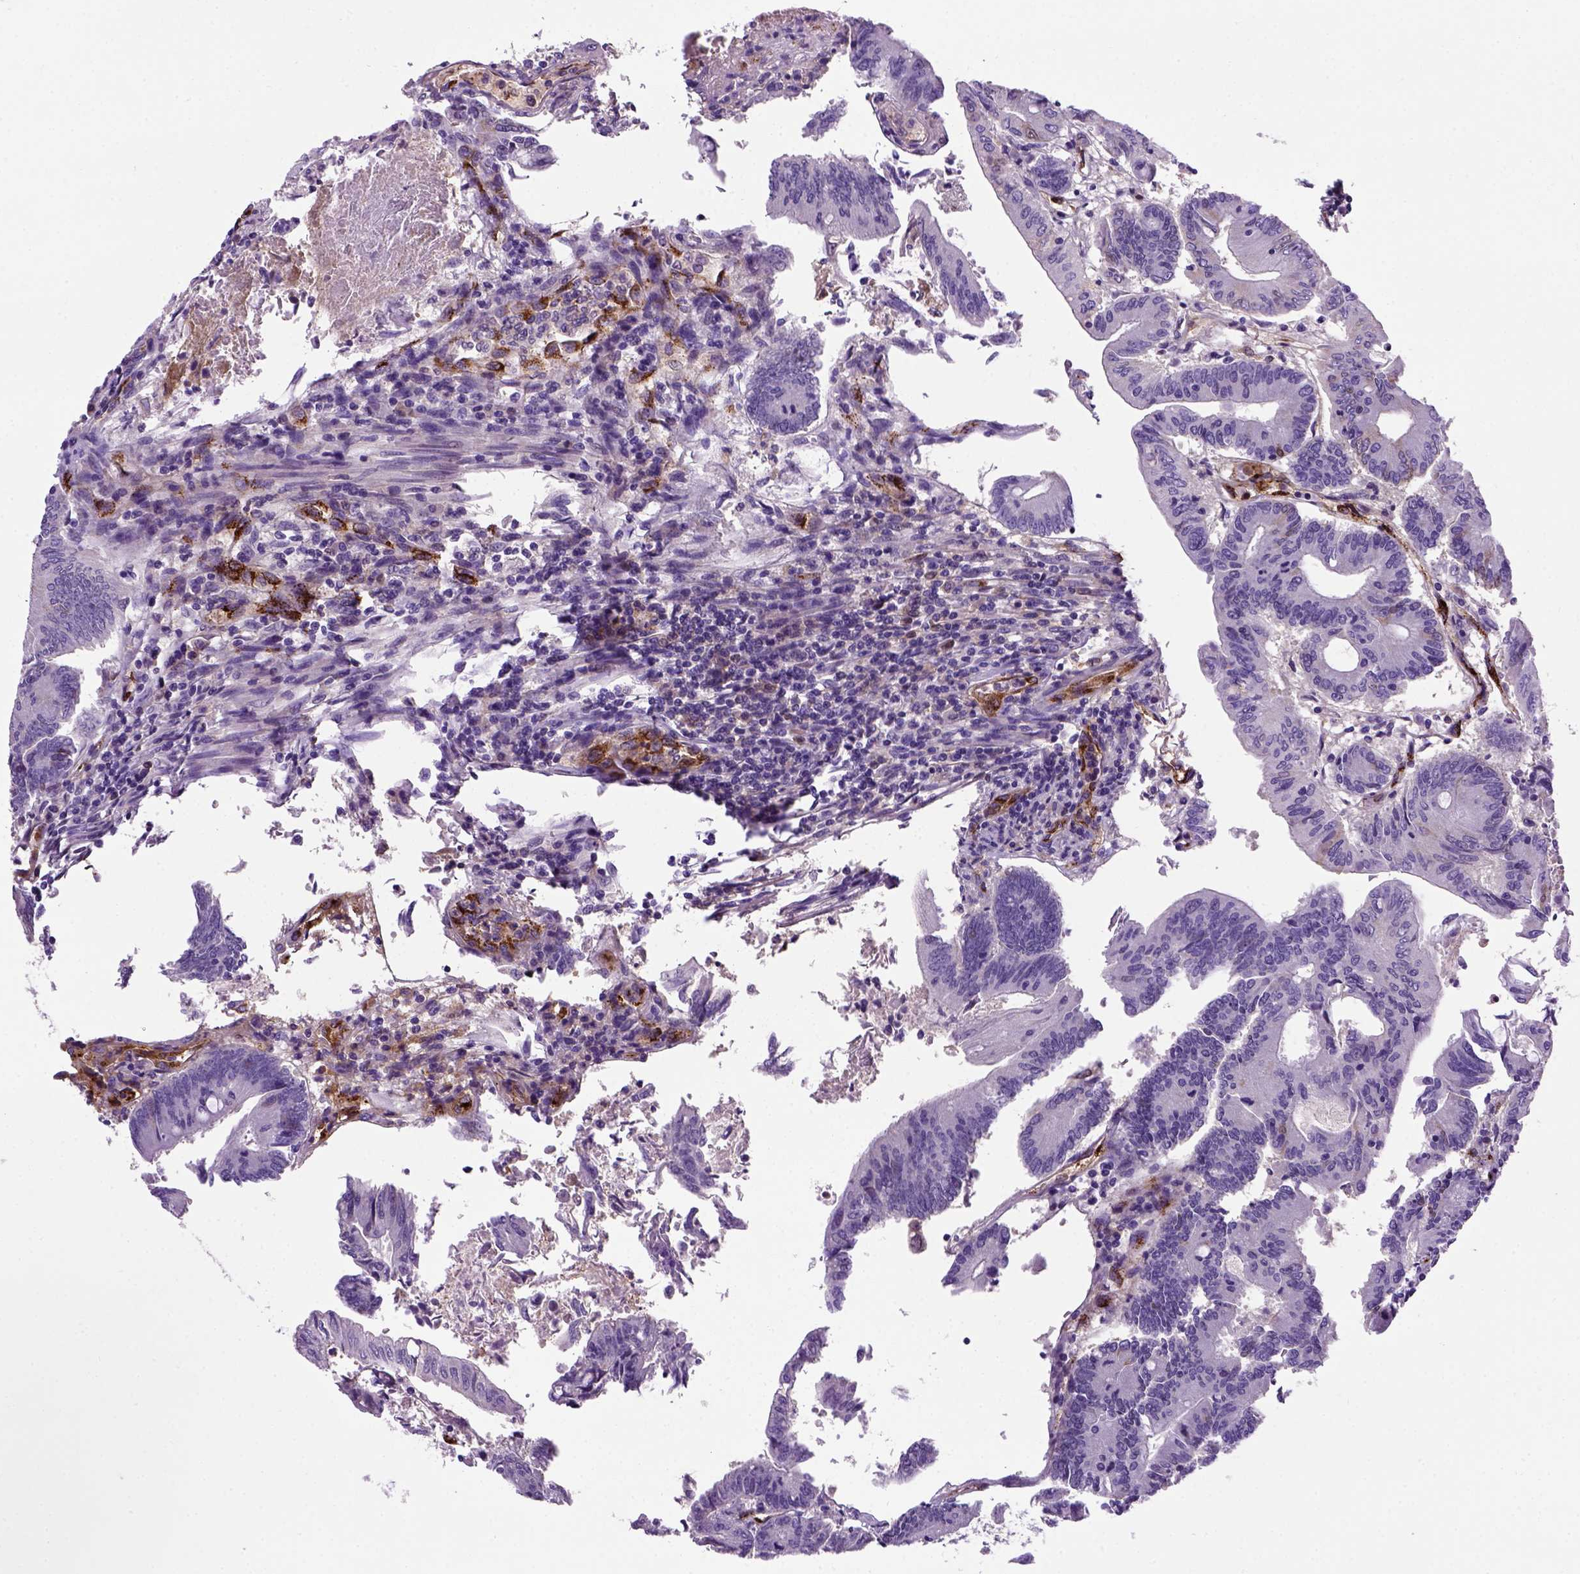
{"staining": {"intensity": "negative", "quantity": "none", "location": "none"}, "tissue": "colorectal cancer", "cell_type": "Tumor cells", "image_type": "cancer", "snomed": [{"axis": "morphology", "description": "Adenocarcinoma, NOS"}, {"axis": "topography", "description": "Colon"}], "caption": "Immunohistochemical staining of human colorectal adenocarcinoma shows no significant positivity in tumor cells.", "gene": "VWF", "patient": {"sex": "female", "age": 70}}